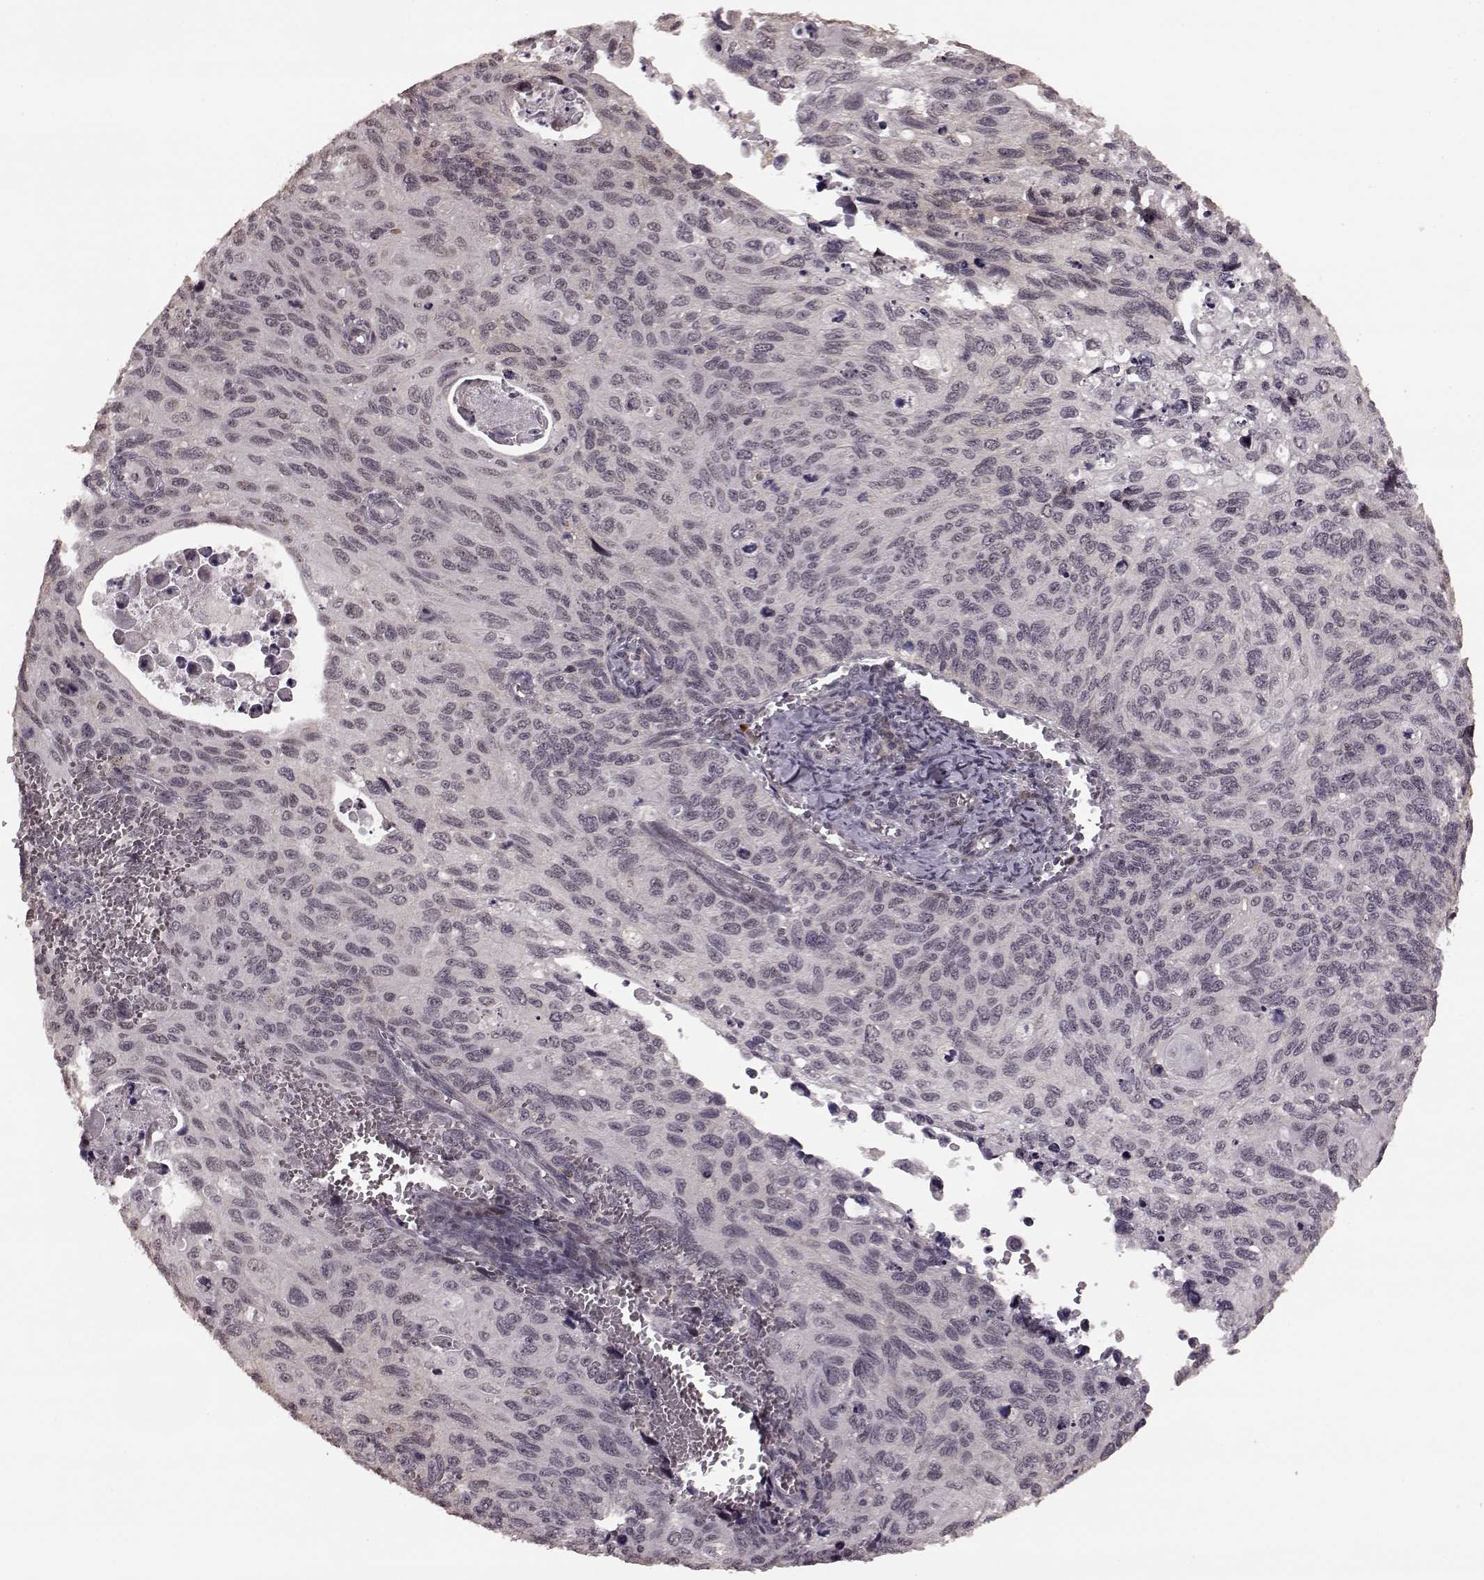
{"staining": {"intensity": "negative", "quantity": "none", "location": "none"}, "tissue": "cervical cancer", "cell_type": "Tumor cells", "image_type": "cancer", "snomed": [{"axis": "morphology", "description": "Squamous cell carcinoma, NOS"}, {"axis": "topography", "description": "Cervix"}], "caption": "The IHC photomicrograph has no significant expression in tumor cells of cervical squamous cell carcinoma tissue.", "gene": "PLCB4", "patient": {"sex": "female", "age": 70}}